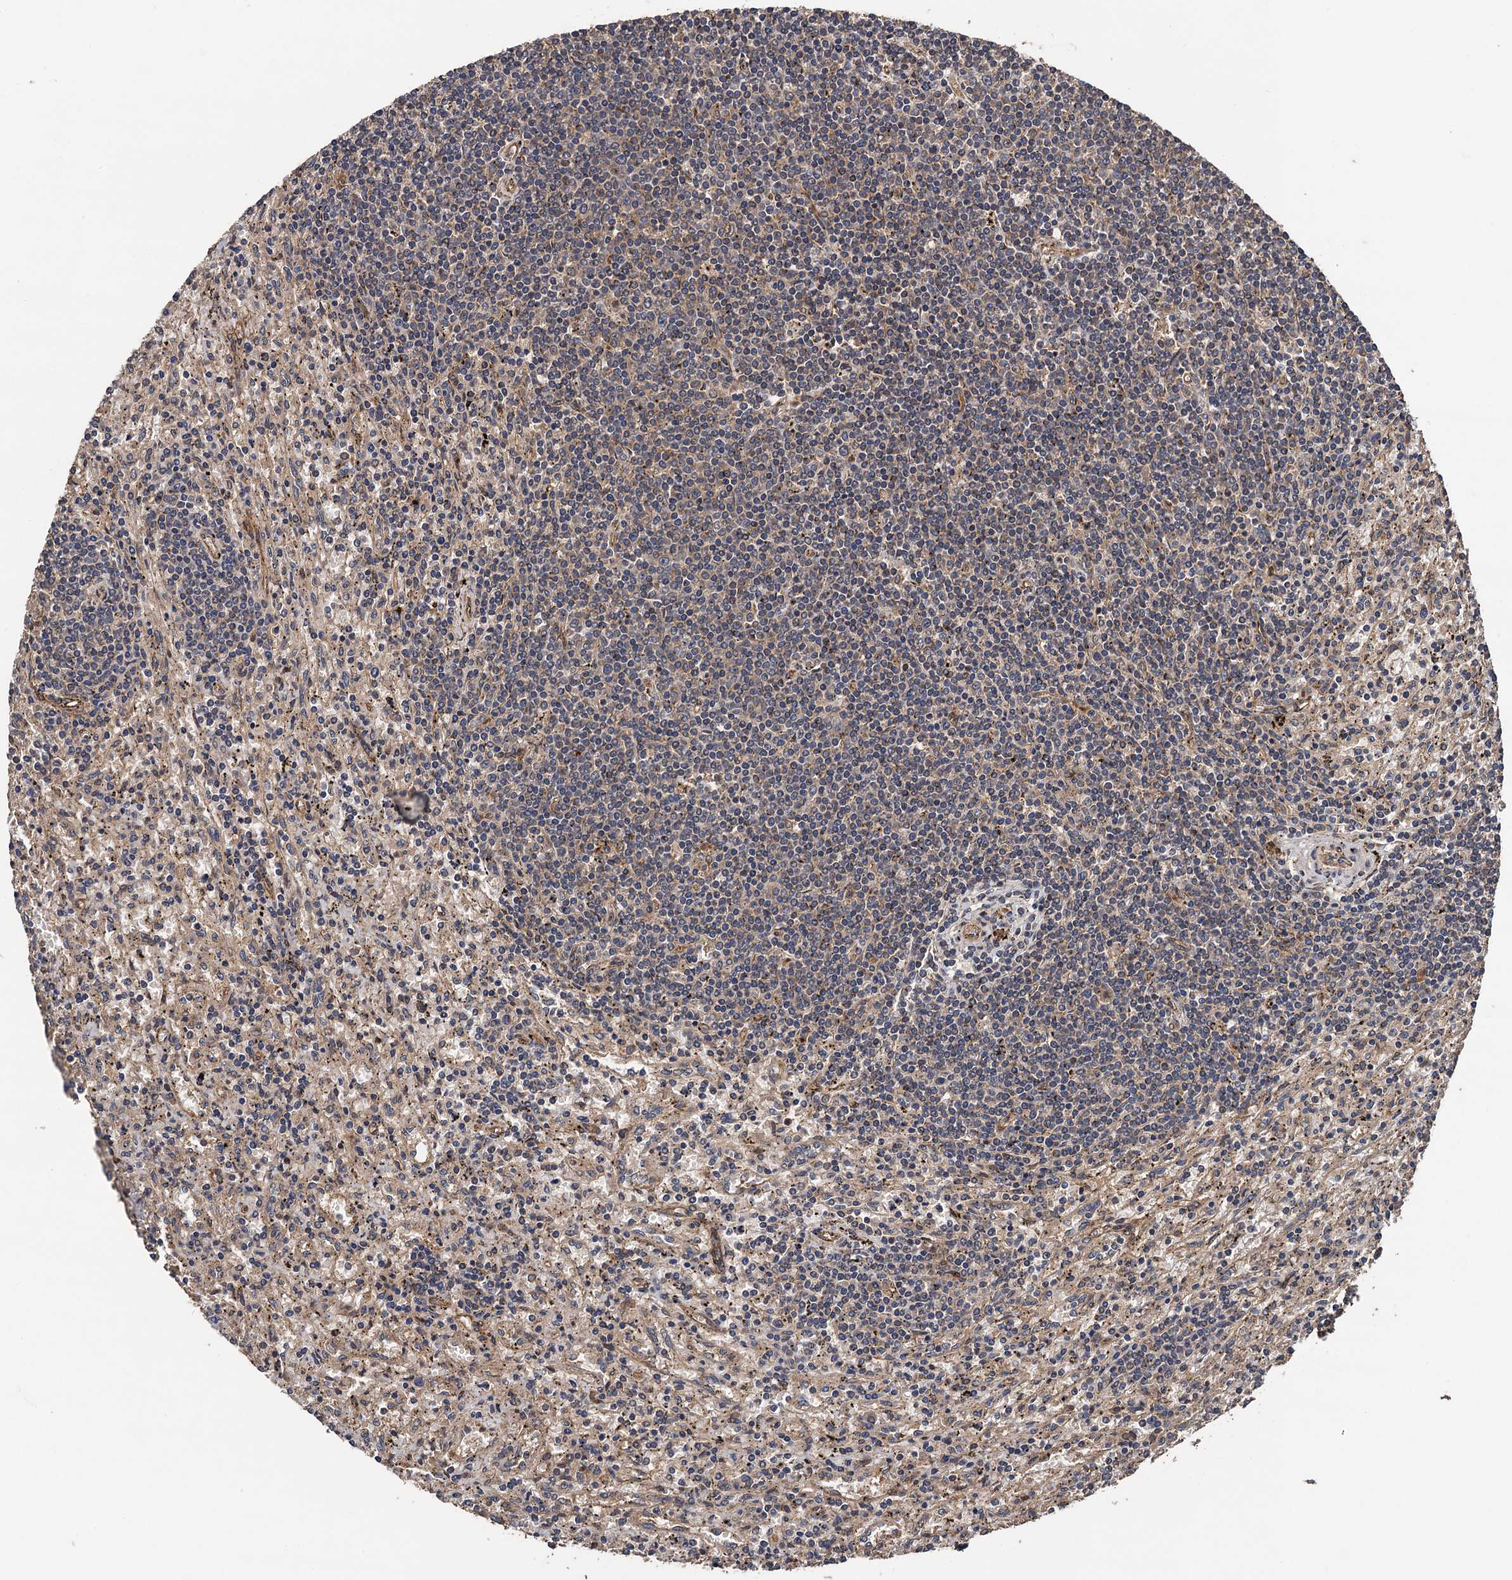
{"staining": {"intensity": "negative", "quantity": "none", "location": "none"}, "tissue": "lymphoma", "cell_type": "Tumor cells", "image_type": "cancer", "snomed": [{"axis": "morphology", "description": "Malignant lymphoma, non-Hodgkin's type, Low grade"}, {"axis": "topography", "description": "Spleen"}], "caption": "Human malignant lymphoma, non-Hodgkin's type (low-grade) stained for a protein using immunohistochemistry (IHC) demonstrates no positivity in tumor cells.", "gene": "TMEM39B", "patient": {"sex": "male", "age": 76}}